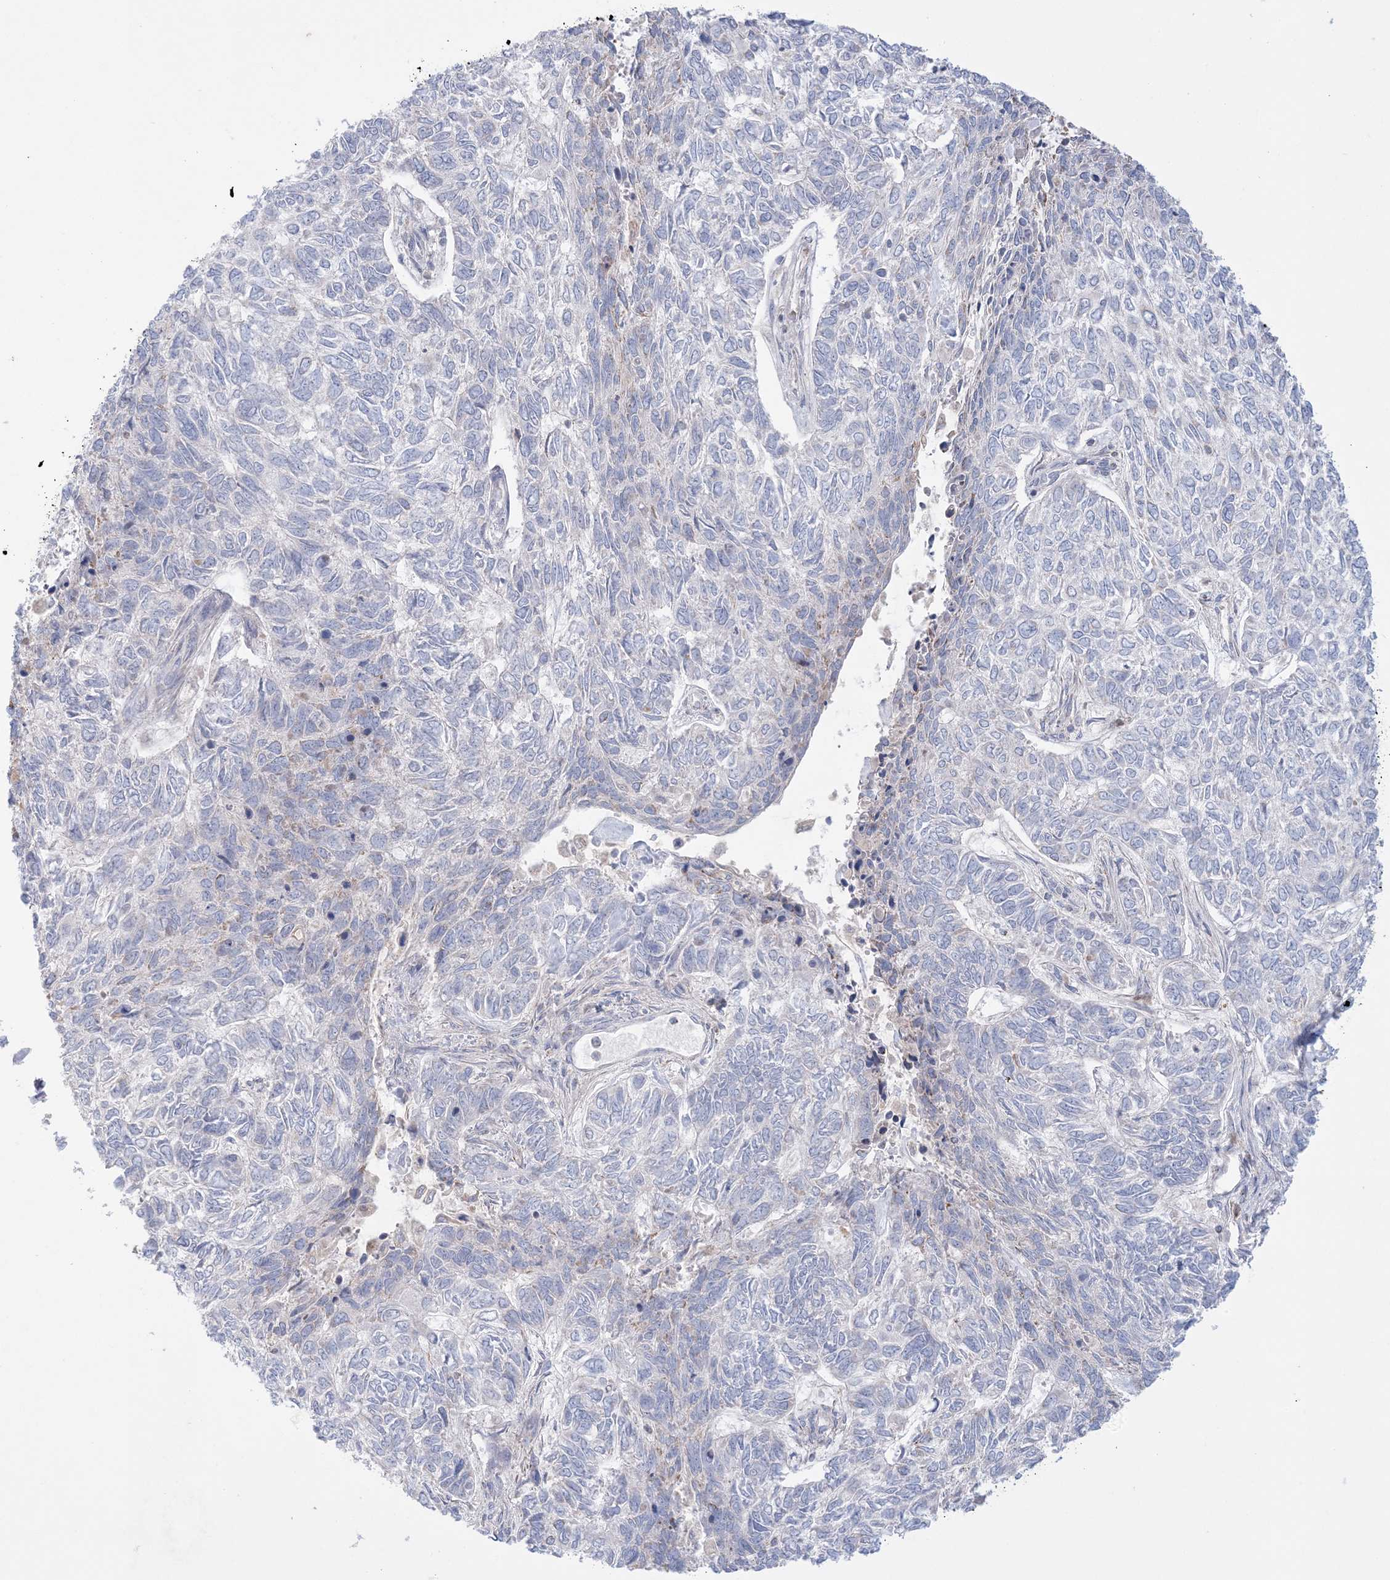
{"staining": {"intensity": "moderate", "quantity": "<25%", "location": "cytoplasmic/membranous"}, "tissue": "skin cancer", "cell_type": "Tumor cells", "image_type": "cancer", "snomed": [{"axis": "morphology", "description": "Basal cell carcinoma"}, {"axis": "topography", "description": "Skin"}], "caption": "An image of human basal cell carcinoma (skin) stained for a protein exhibits moderate cytoplasmic/membranous brown staining in tumor cells.", "gene": "KCTD6", "patient": {"sex": "female", "age": 65}}